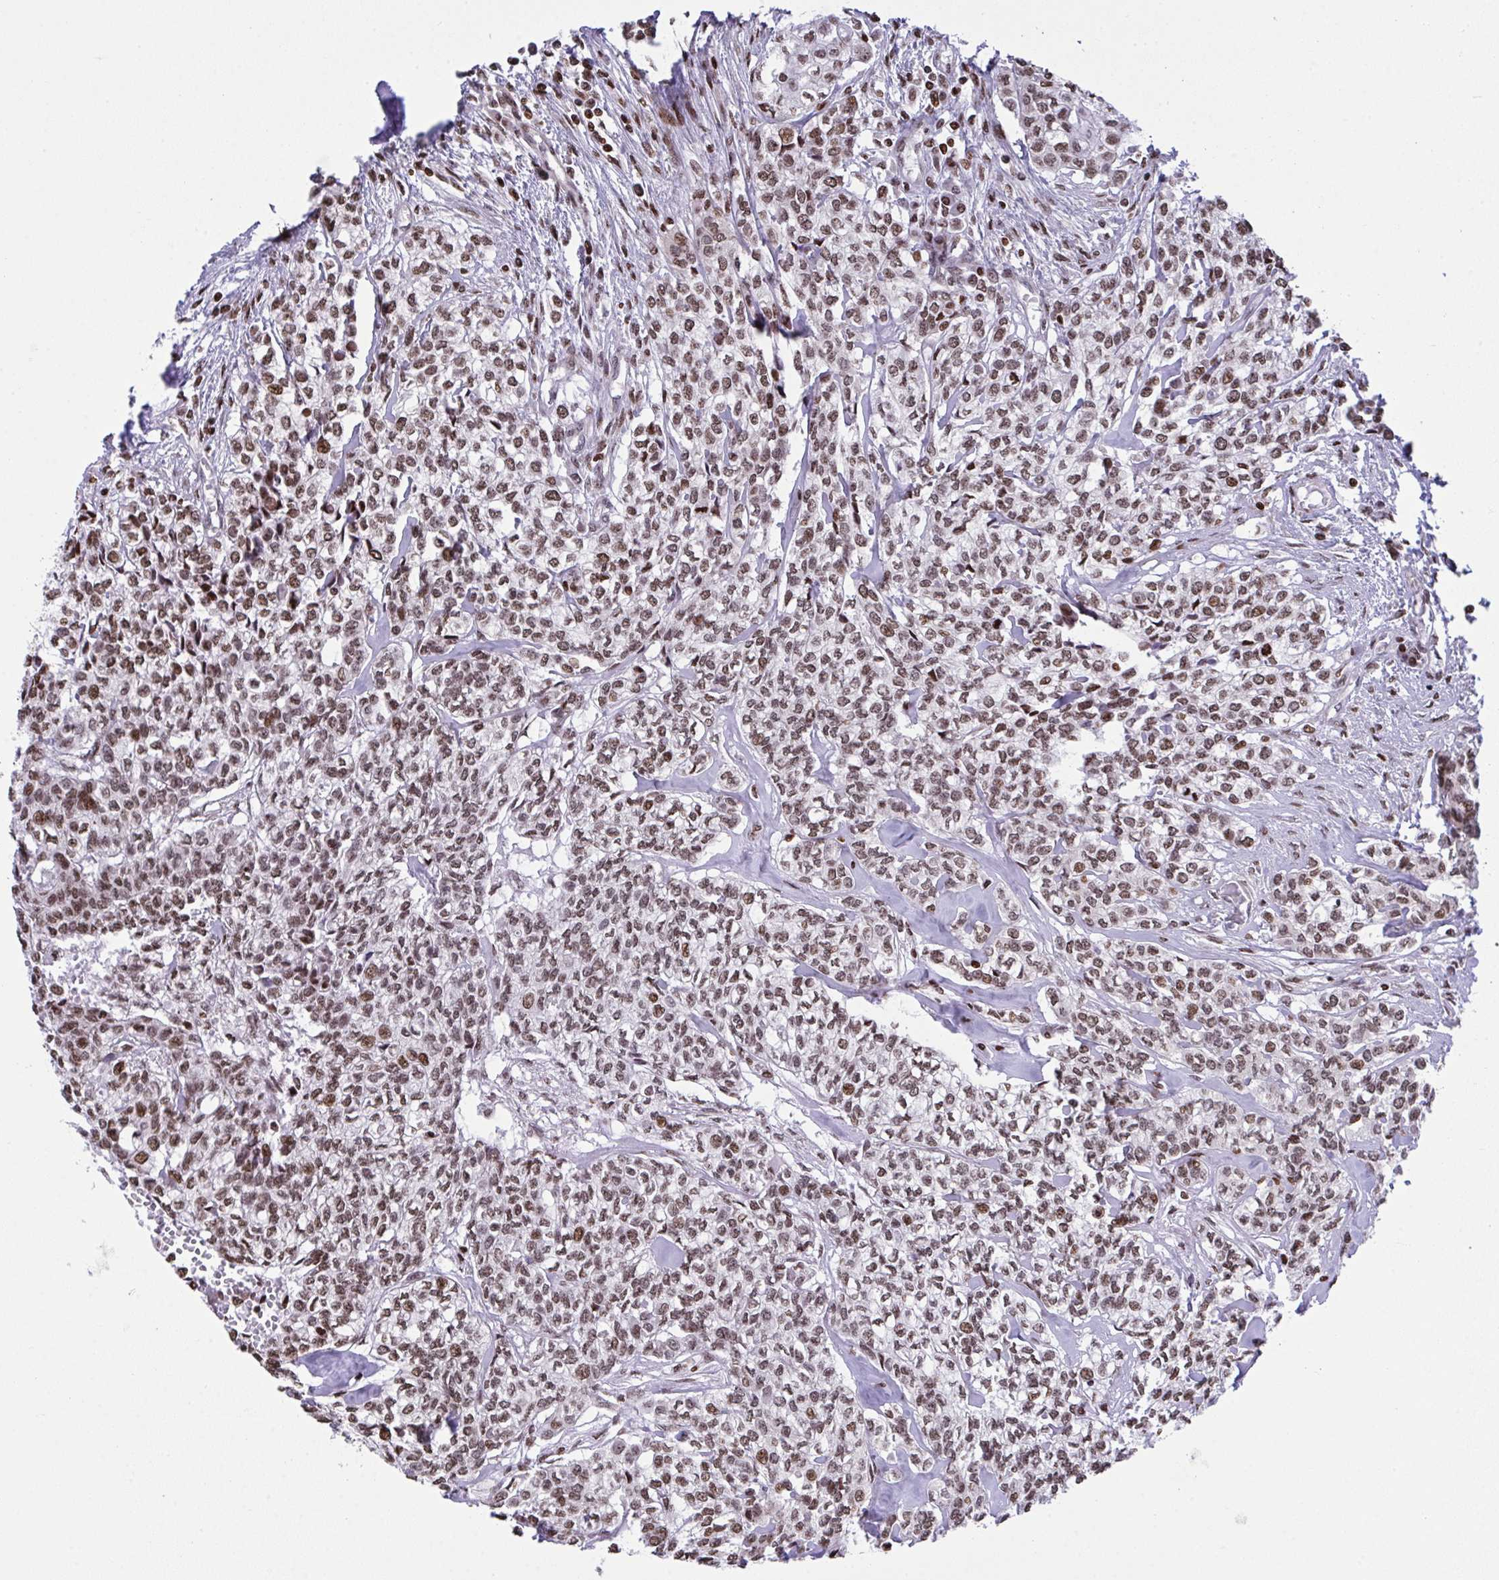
{"staining": {"intensity": "moderate", "quantity": ">75%", "location": "nuclear"}, "tissue": "head and neck cancer", "cell_type": "Tumor cells", "image_type": "cancer", "snomed": [{"axis": "morphology", "description": "Adenocarcinoma, NOS"}, {"axis": "topography", "description": "Head-Neck"}], "caption": "Protein expression analysis of head and neck cancer (adenocarcinoma) demonstrates moderate nuclear expression in about >75% of tumor cells.", "gene": "RAPGEF5", "patient": {"sex": "male", "age": 81}}